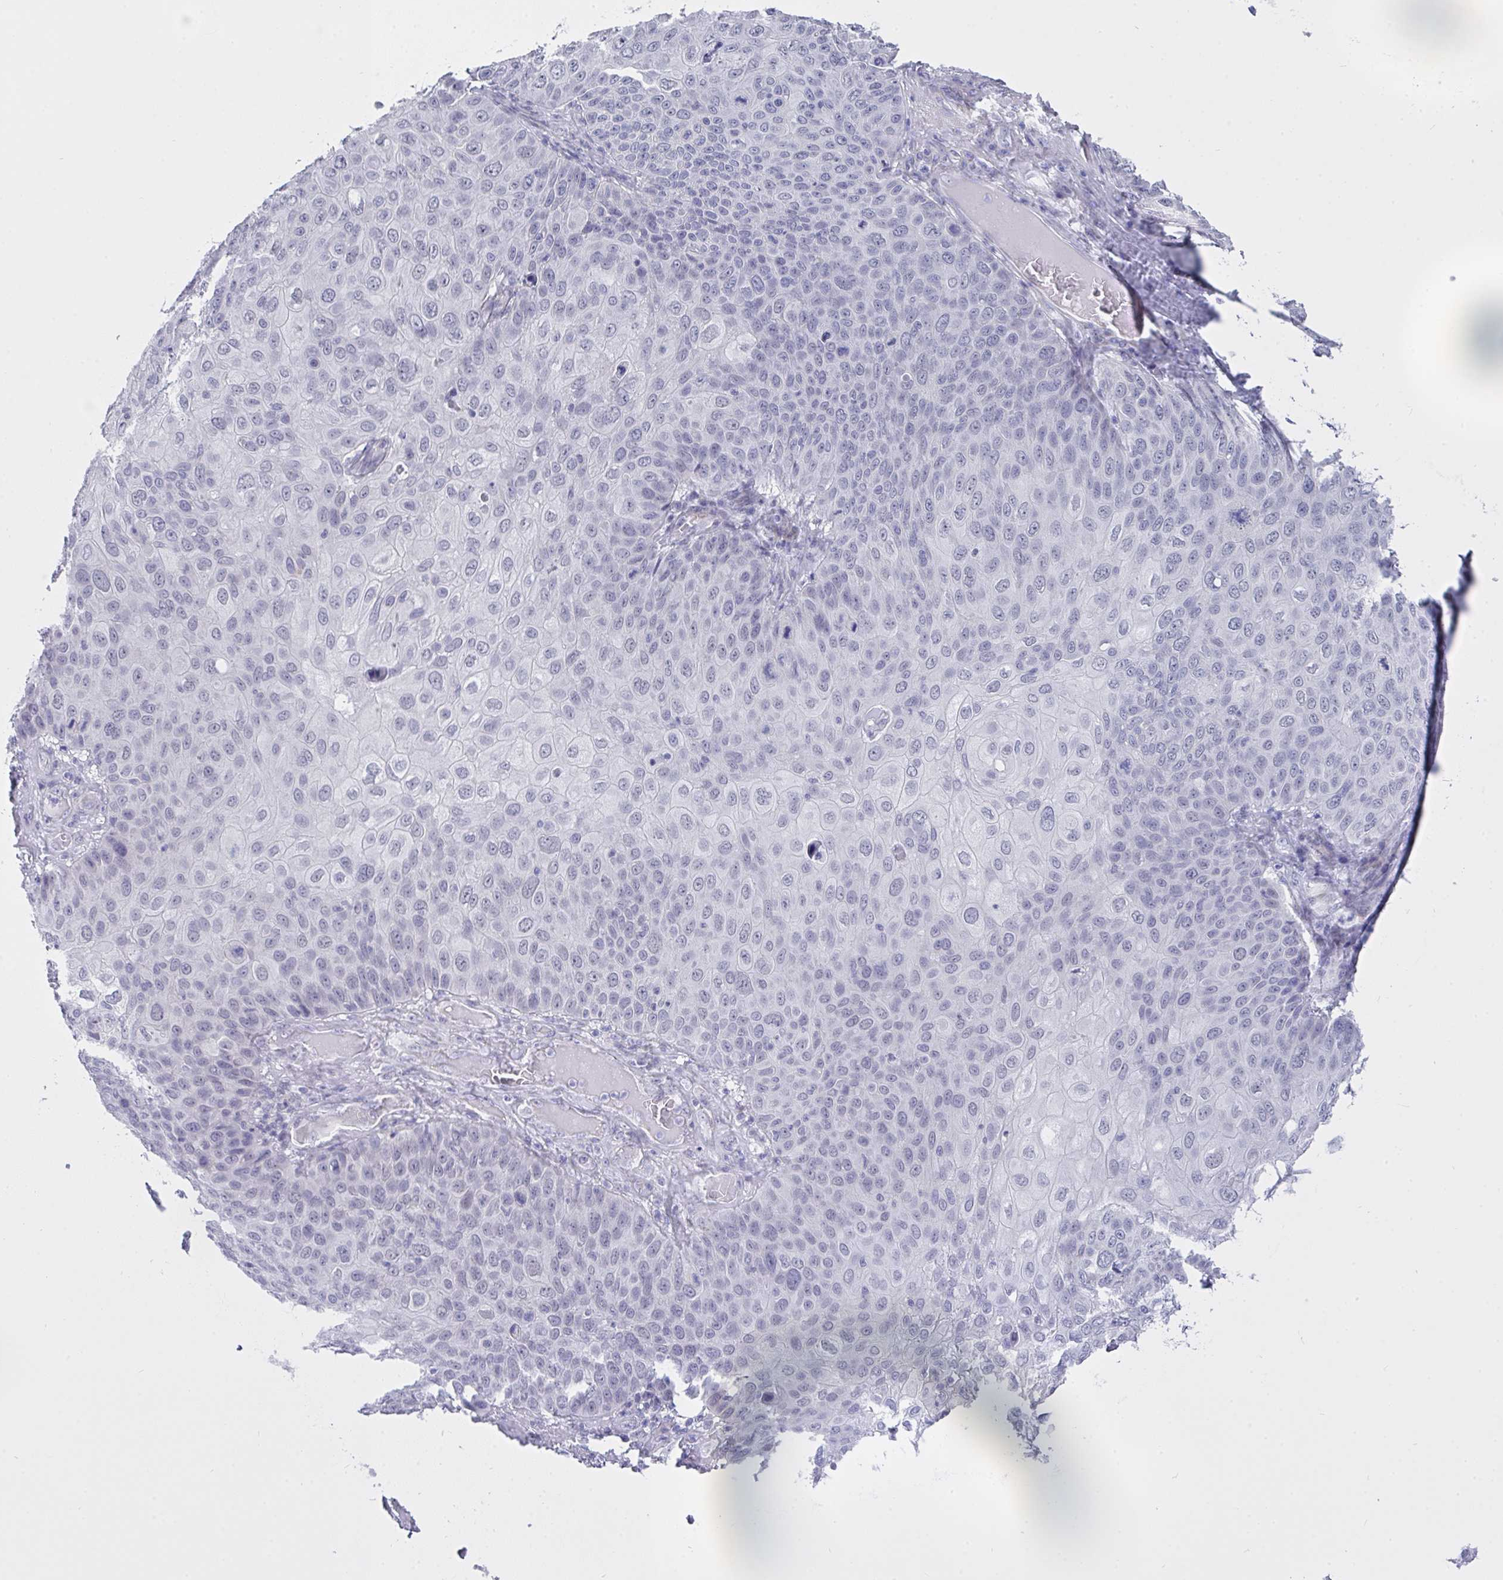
{"staining": {"intensity": "negative", "quantity": "none", "location": "none"}, "tissue": "skin cancer", "cell_type": "Tumor cells", "image_type": "cancer", "snomed": [{"axis": "morphology", "description": "Squamous cell carcinoma, NOS"}, {"axis": "topography", "description": "Skin"}], "caption": "Immunohistochemistry photomicrograph of human skin squamous cell carcinoma stained for a protein (brown), which demonstrates no expression in tumor cells.", "gene": "FBXL22", "patient": {"sex": "male", "age": 87}}